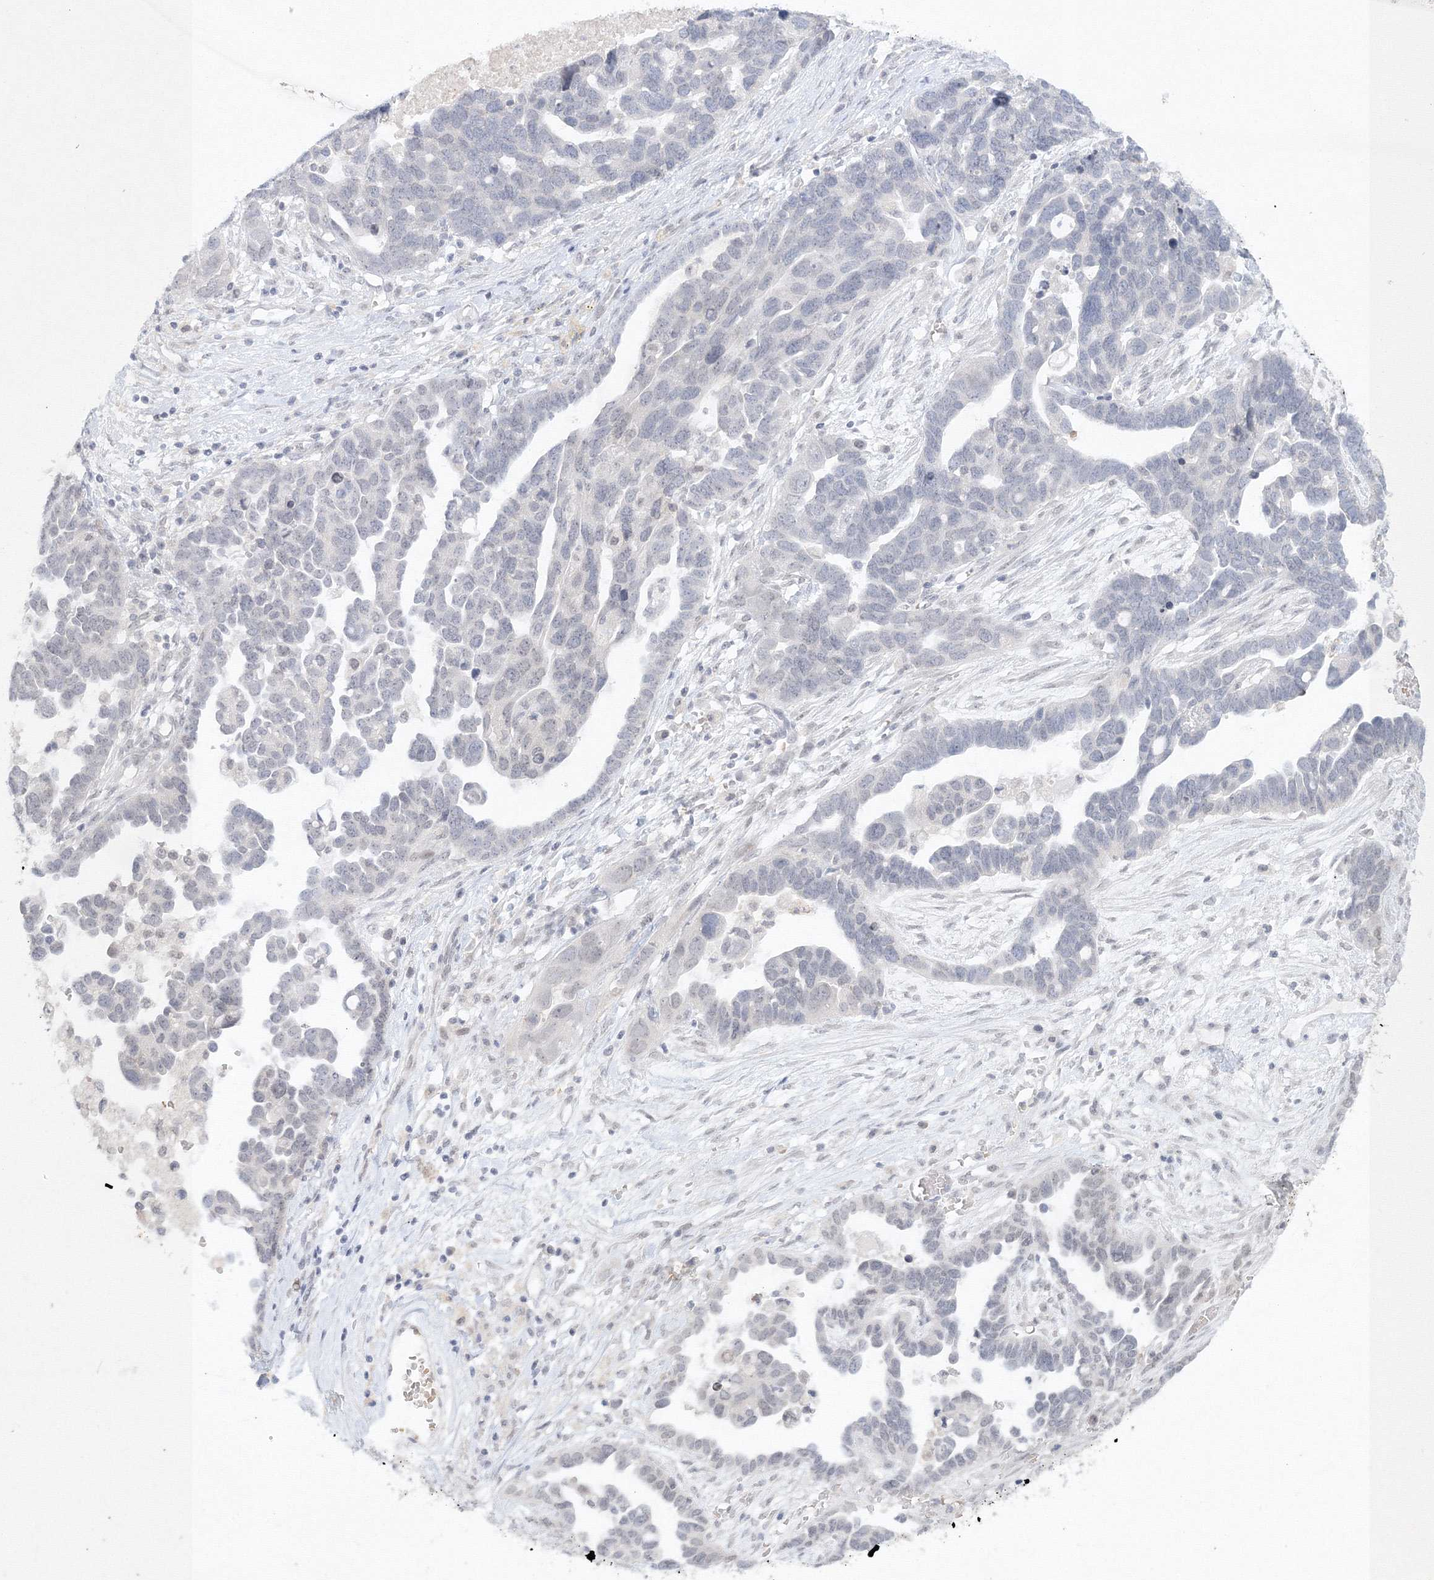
{"staining": {"intensity": "negative", "quantity": "none", "location": "none"}, "tissue": "ovarian cancer", "cell_type": "Tumor cells", "image_type": "cancer", "snomed": [{"axis": "morphology", "description": "Cystadenocarcinoma, serous, NOS"}, {"axis": "topography", "description": "Ovary"}], "caption": "There is no significant positivity in tumor cells of ovarian cancer.", "gene": "NXPE3", "patient": {"sex": "female", "age": 54}}